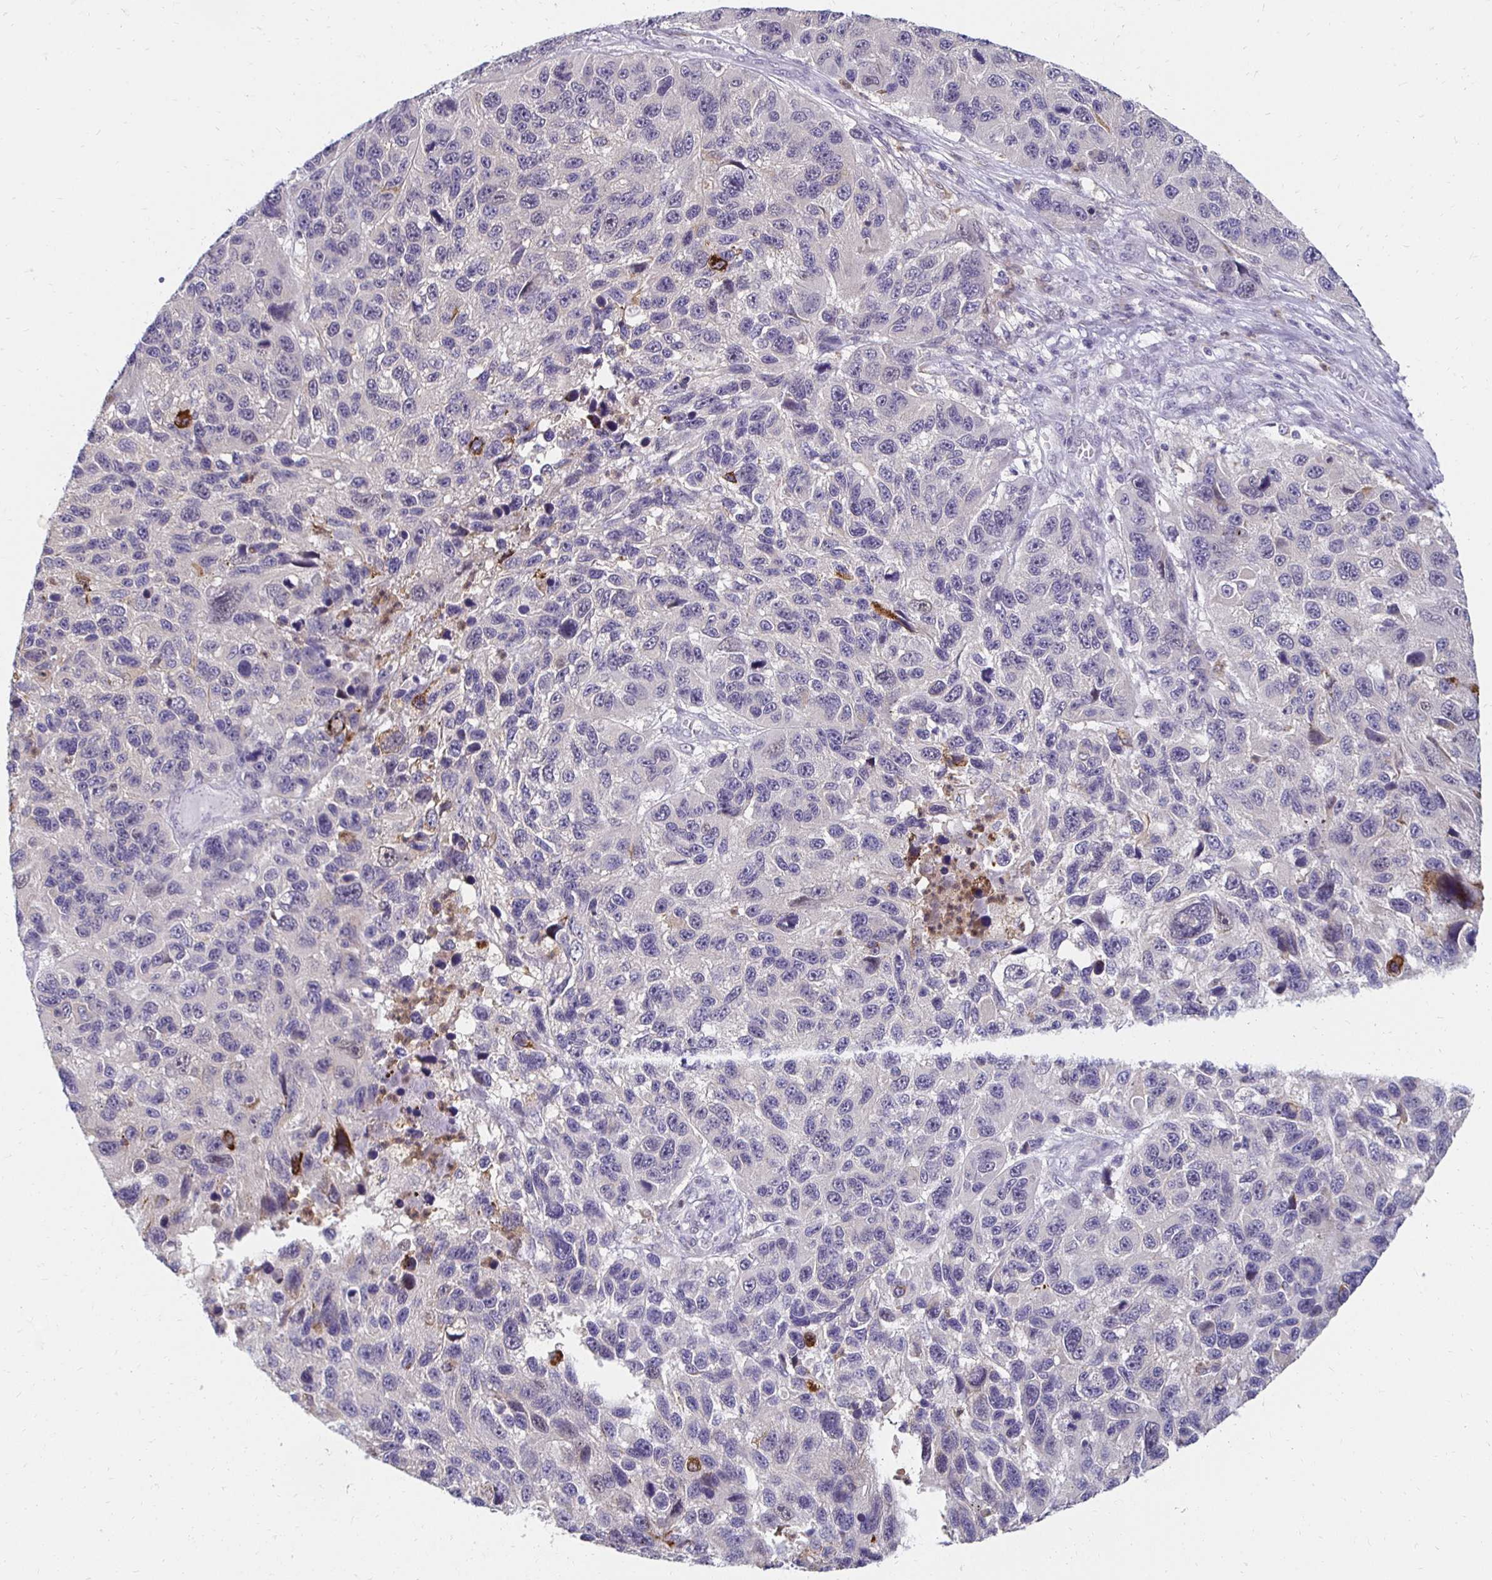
{"staining": {"intensity": "negative", "quantity": "none", "location": "none"}, "tissue": "melanoma", "cell_type": "Tumor cells", "image_type": "cancer", "snomed": [{"axis": "morphology", "description": "Malignant melanoma, NOS"}, {"axis": "topography", "description": "Skin"}], "caption": "Malignant melanoma was stained to show a protein in brown. There is no significant expression in tumor cells.", "gene": "PADI2", "patient": {"sex": "male", "age": 53}}